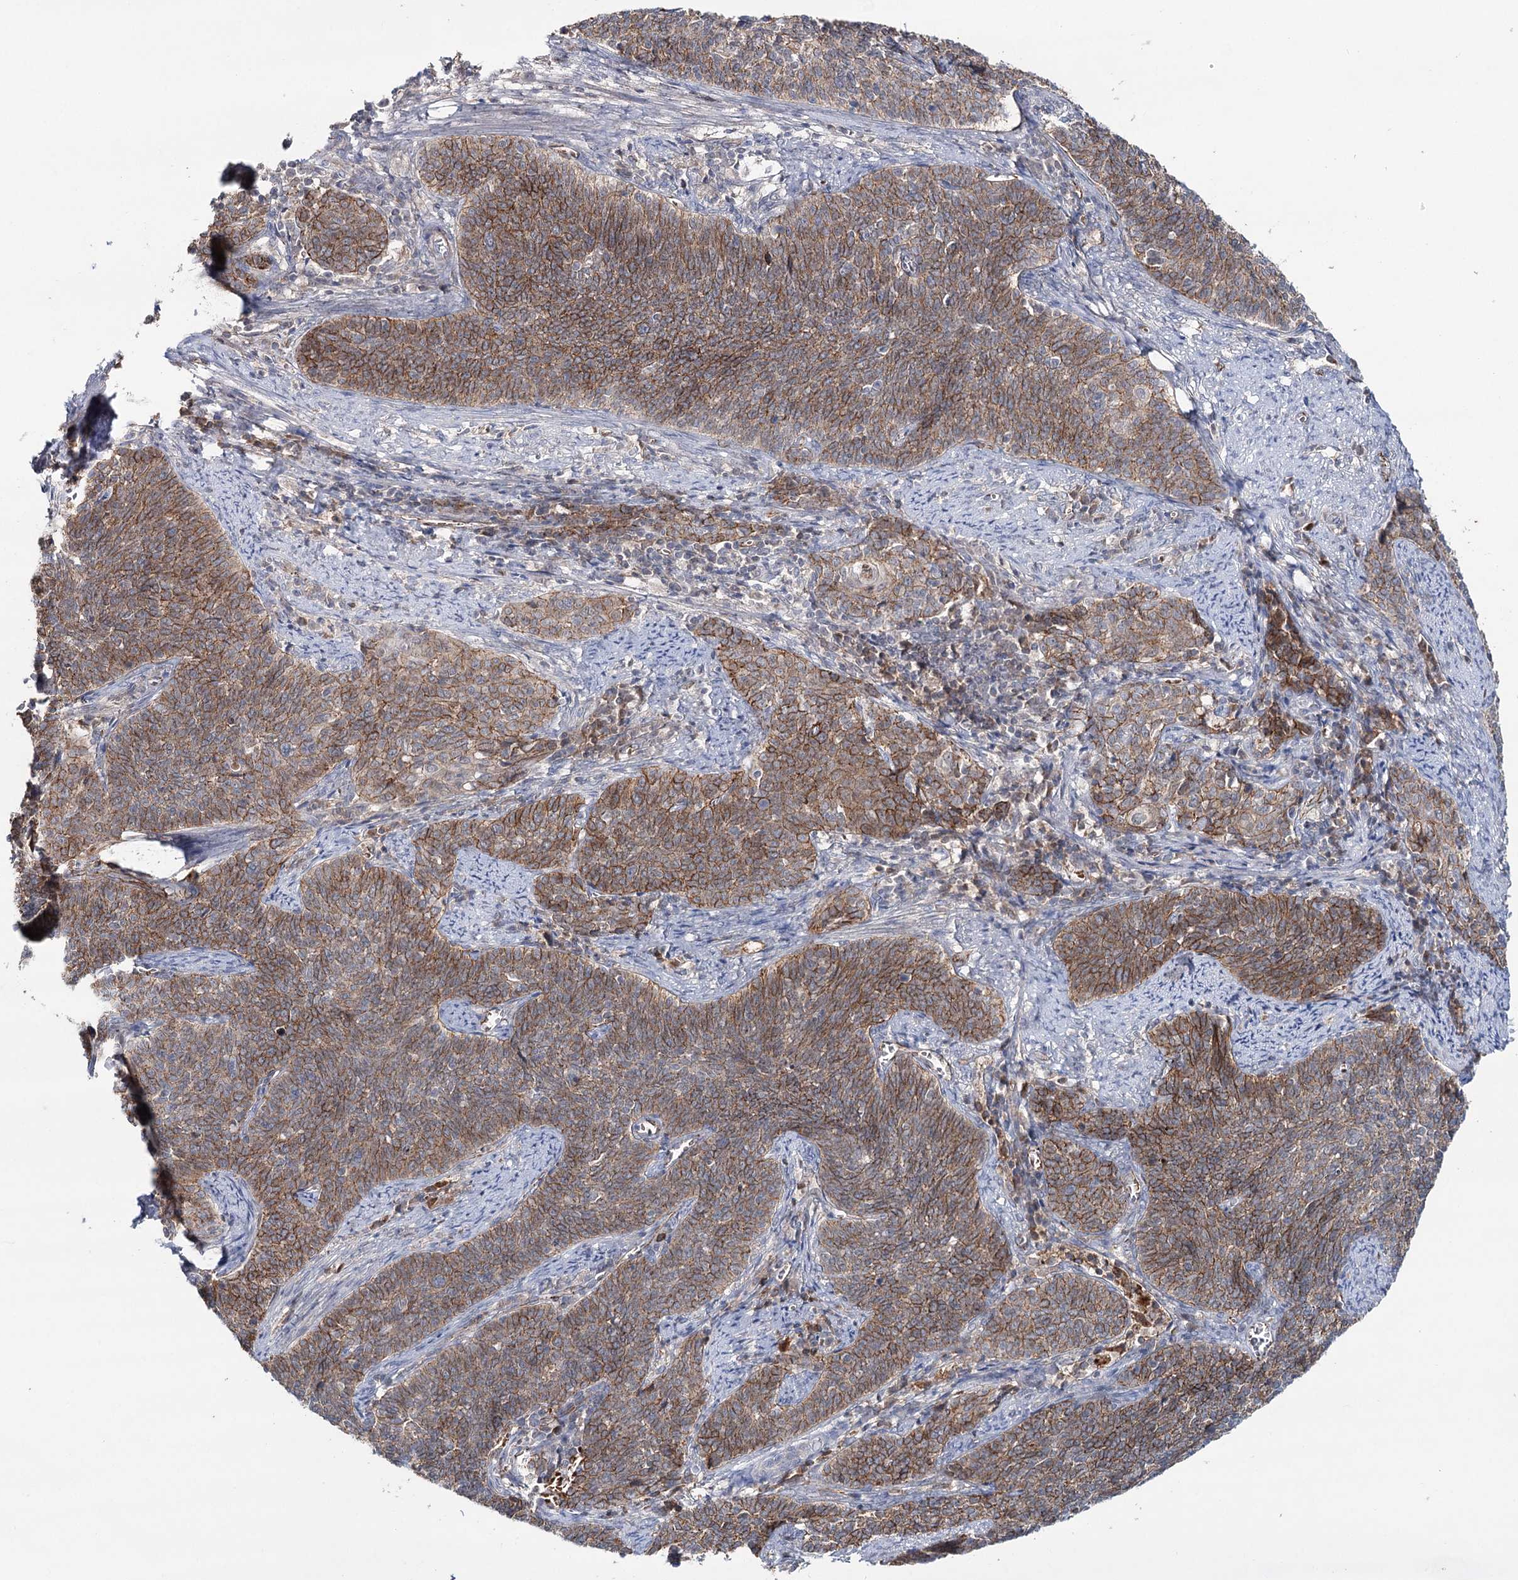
{"staining": {"intensity": "moderate", "quantity": ">75%", "location": "cytoplasmic/membranous"}, "tissue": "cervical cancer", "cell_type": "Tumor cells", "image_type": "cancer", "snomed": [{"axis": "morphology", "description": "Squamous cell carcinoma, NOS"}, {"axis": "topography", "description": "Cervix"}], "caption": "IHC (DAB) staining of cervical cancer (squamous cell carcinoma) shows moderate cytoplasmic/membranous protein expression in approximately >75% of tumor cells.", "gene": "PKP4", "patient": {"sex": "female", "age": 39}}